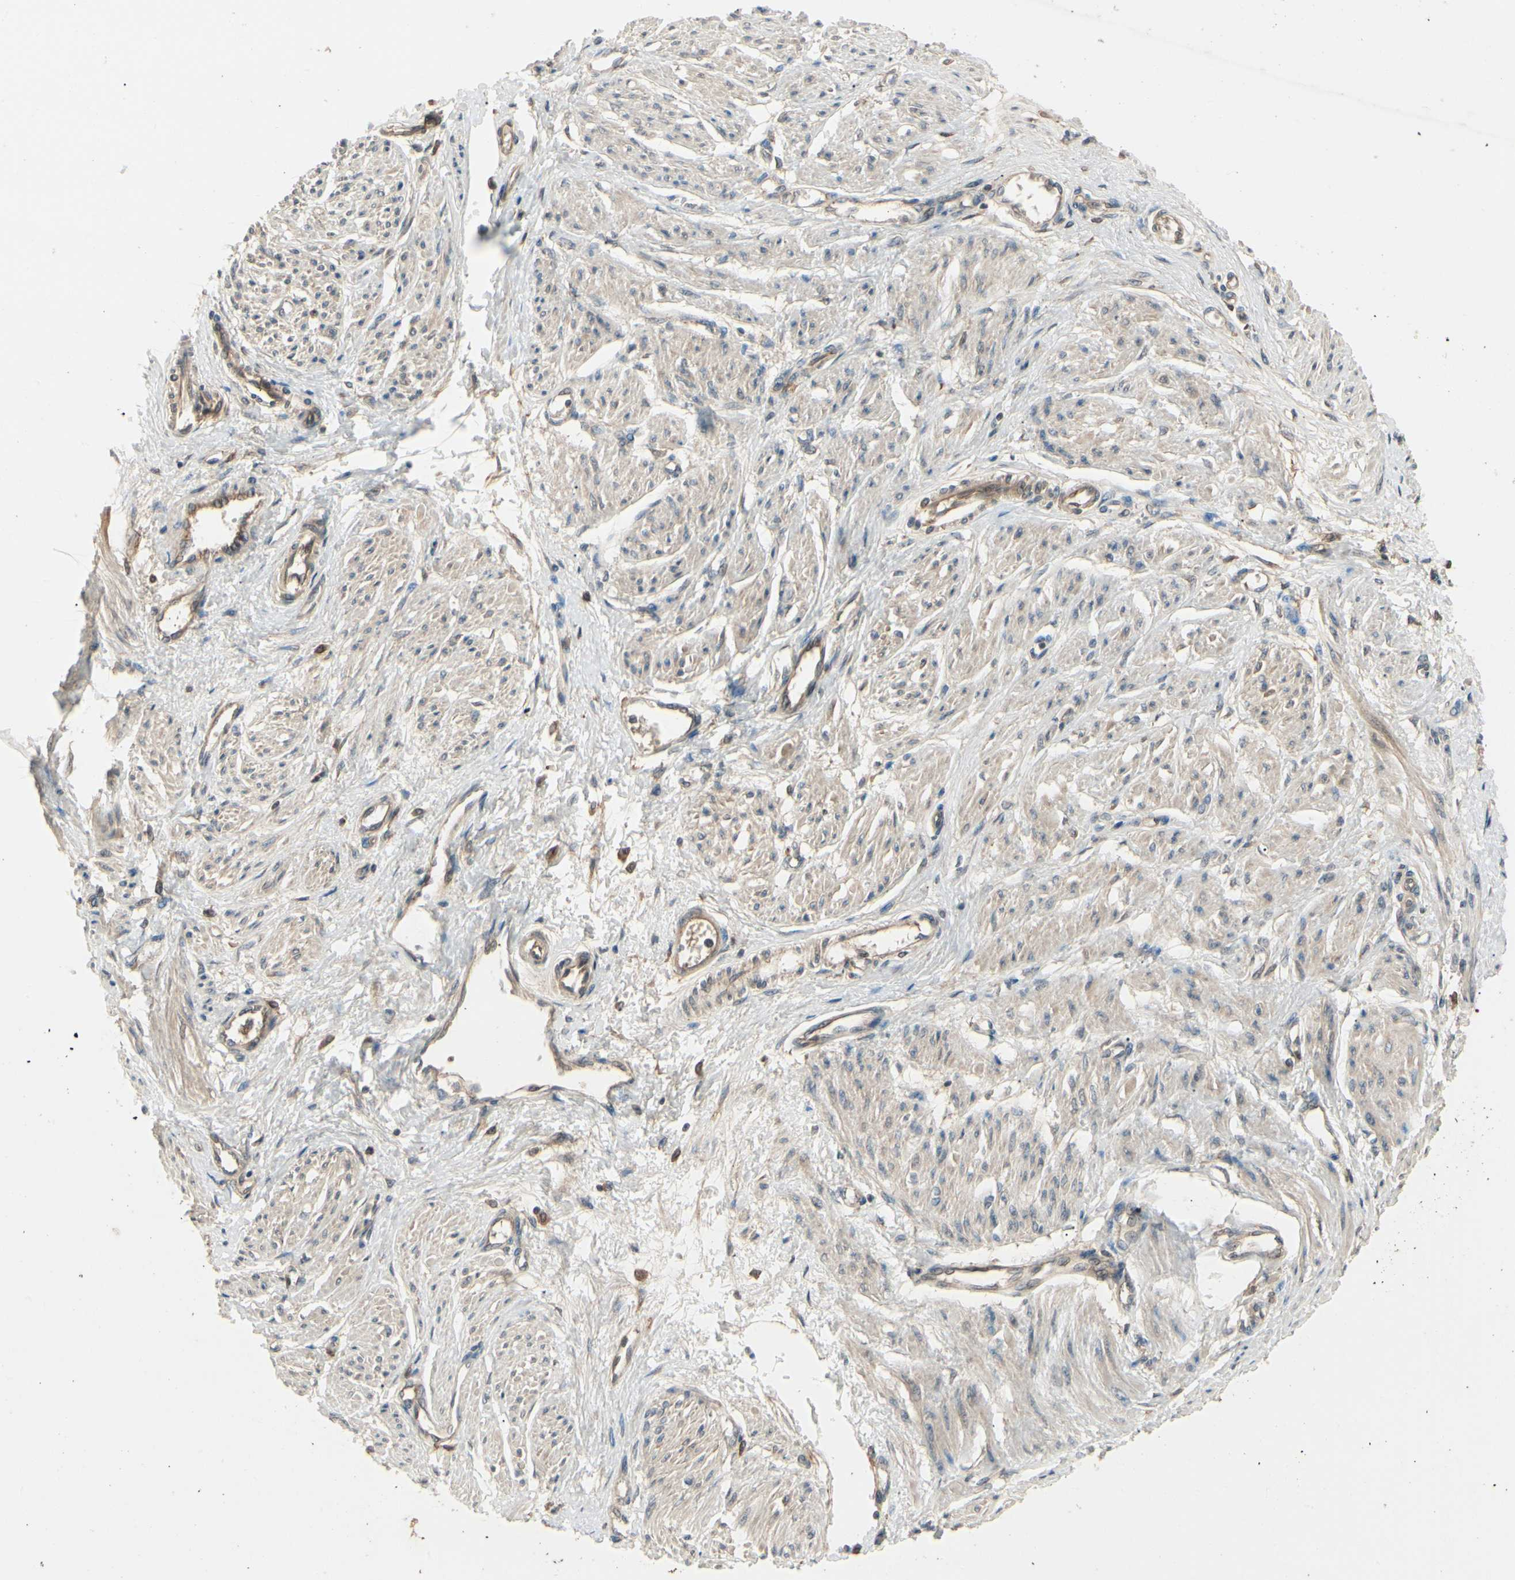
{"staining": {"intensity": "moderate", "quantity": ">75%", "location": "cytoplasmic/membranous"}, "tissue": "smooth muscle", "cell_type": "Smooth muscle cells", "image_type": "normal", "snomed": [{"axis": "morphology", "description": "Normal tissue, NOS"}, {"axis": "topography", "description": "Smooth muscle"}, {"axis": "topography", "description": "Uterus"}], "caption": "This image displays IHC staining of benign smooth muscle, with medium moderate cytoplasmic/membranous staining in about >75% of smooth muscle cells.", "gene": "RNF14", "patient": {"sex": "female", "age": 39}}